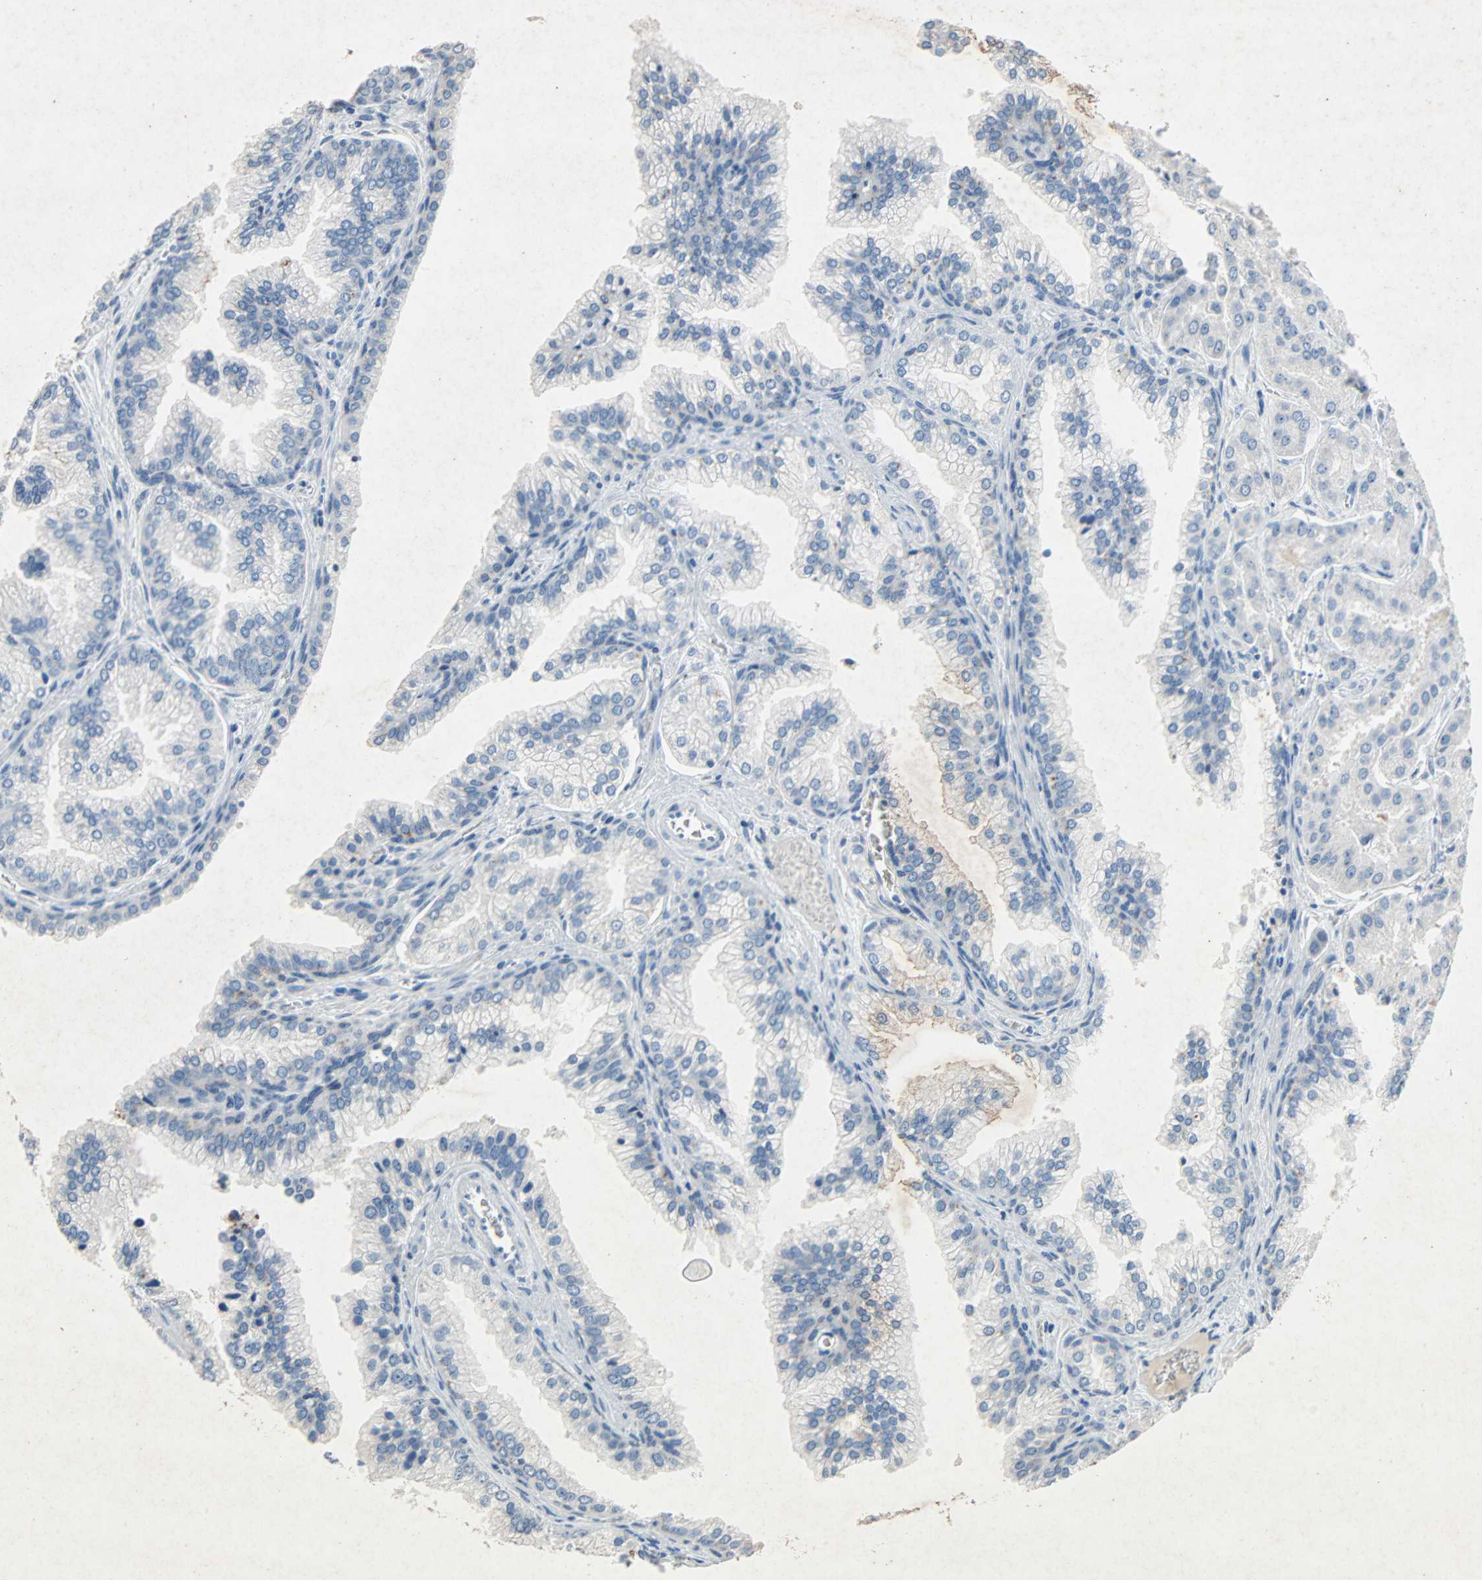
{"staining": {"intensity": "negative", "quantity": "none", "location": "none"}, "tissue": "prostate cancer", "cell_type": "Tumor cells", "image_type": "cancer", "snomed": [{"axis": "morphology", "description": "Adenocarcinoma, Low grade"}, {"axis": "topography", "description": "Prostate"}], "caption": "IHC photomicrograph of human prostate cancer (low-grade adenocarcinoma) stained for a protein (brown), which reveals no positivity in tumor cells.", "gene": "PCDHB2", "patient": {"sex": "male", "age": 59}}